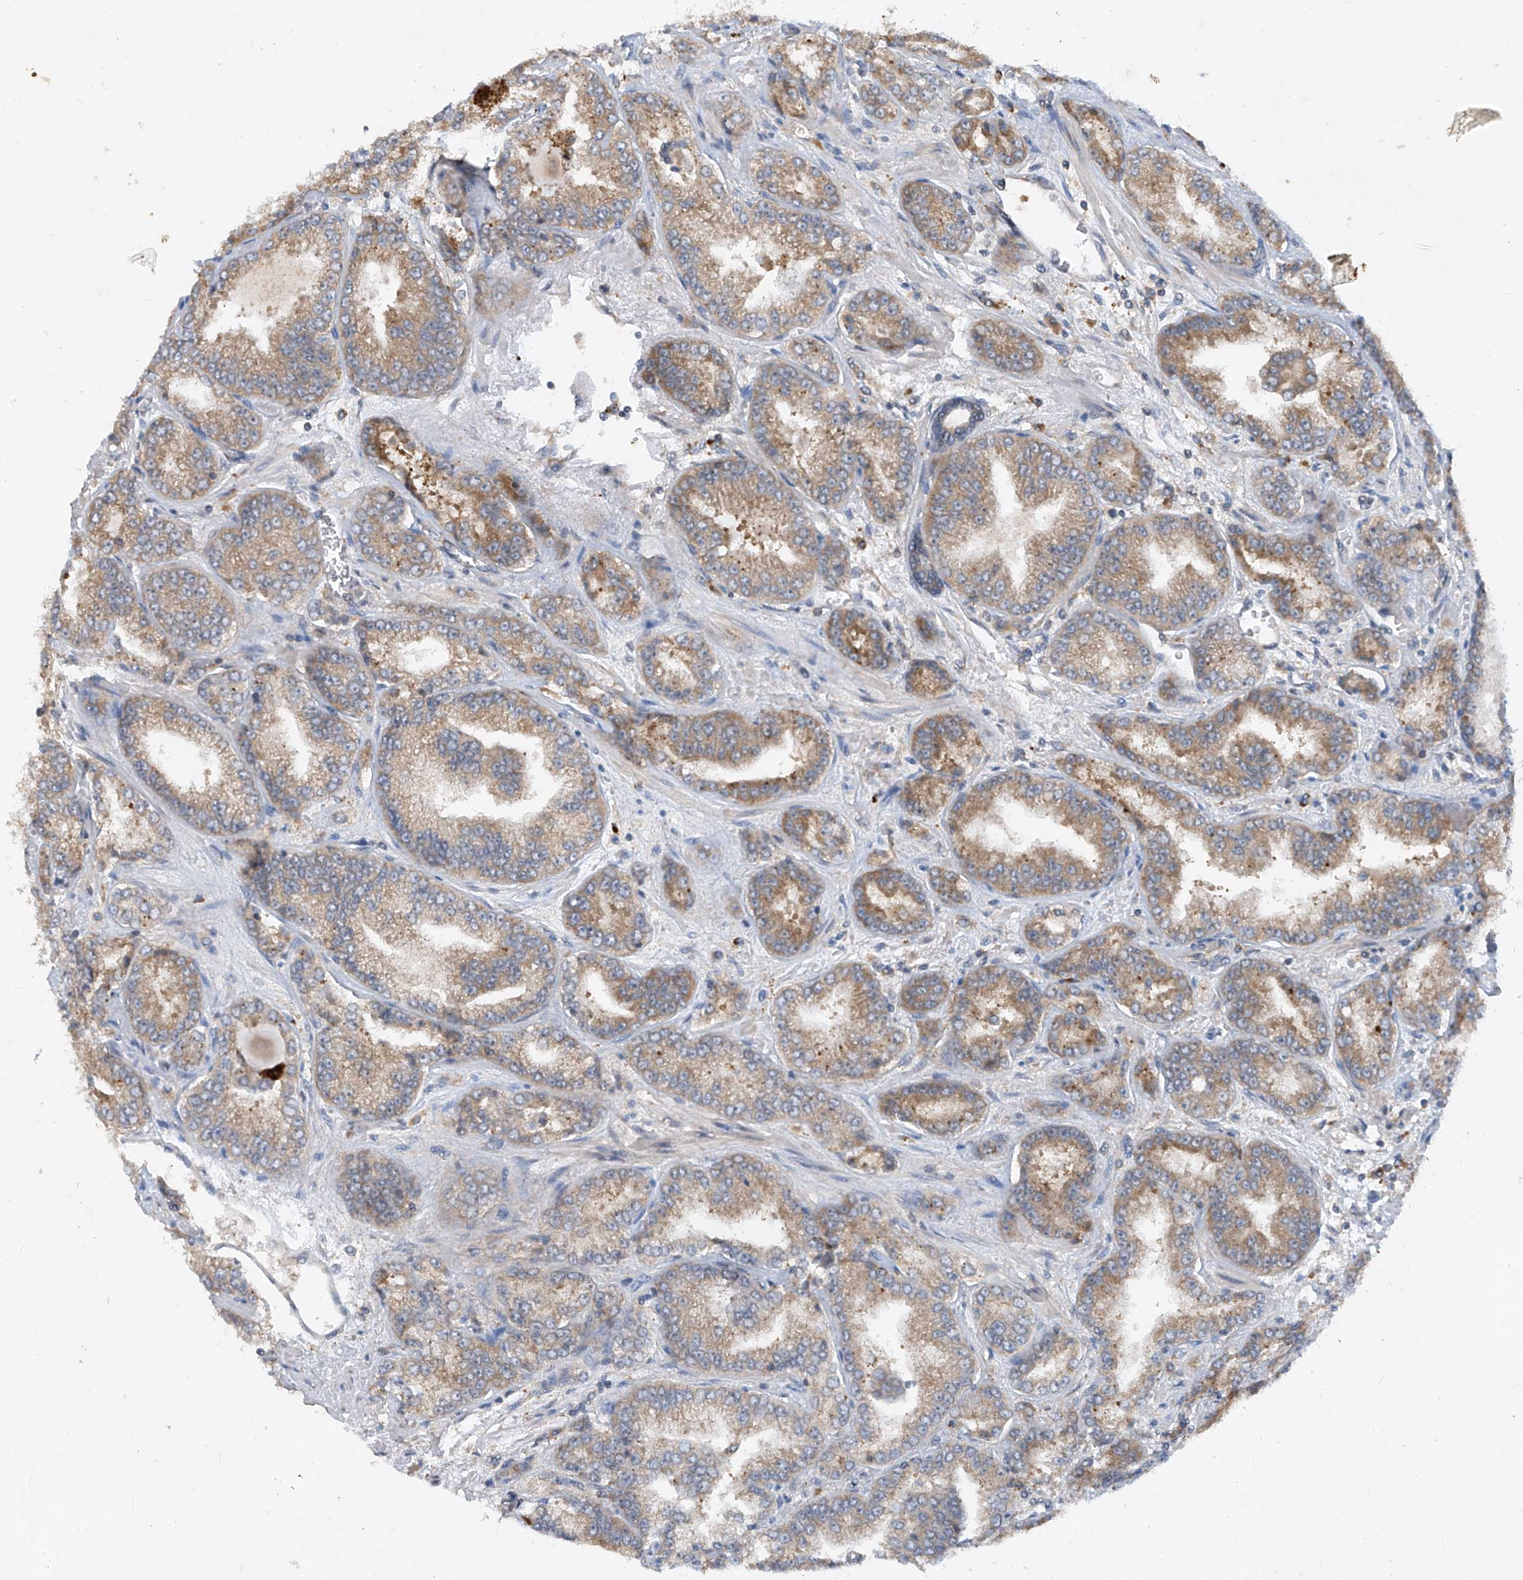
{"staining": {"intensity": "moderate", "quantity": "25%-75%", "location": "cytoplasmic/membranous"}, "tissue": "prostate cancer", "cell_type": "Tumor cells", "image_type": "cancer", "snomed": [{"axis": "morphology", "description": "Adenocarcinoma, High grade"}, {"axis": "topography", "description": "Prostate"}], "caption": "This micrograph reveals prostate cancer stained with immunohistochemistry to label a protein in brown. The cytoplasmic/membranous of tumor cells show moderate positivity for the protein. Nuclei are counter-stained blue.", "gene": "RPL34", "patient": {"sex": "male", "age": 71}}